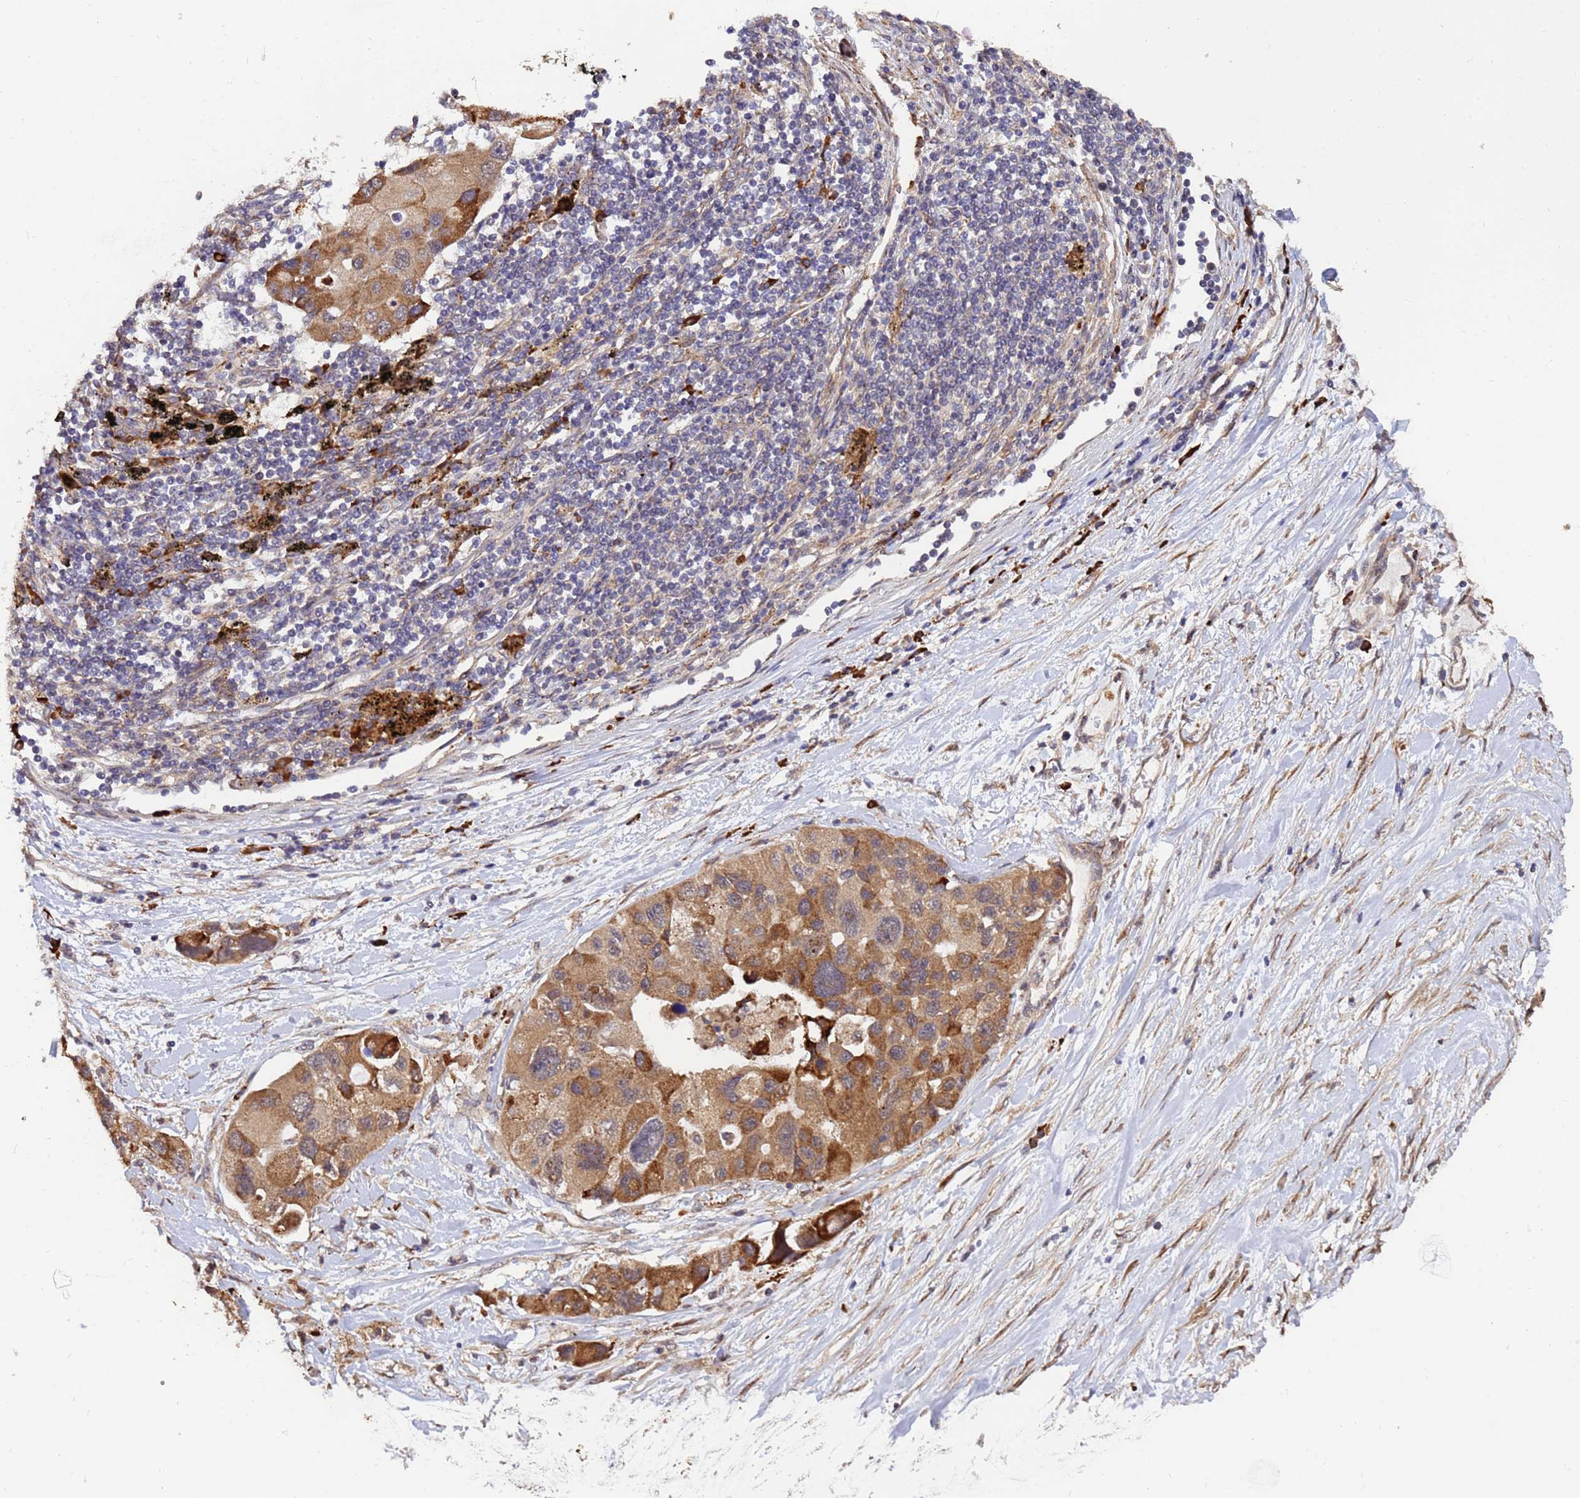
{"staining": {"intensity": "moderate", "quantity": ">75%", "location": "cytoplasmic/membranous"}, "tissue": "lung cancer", "cell_type": "Tumor cells", "image_type": "cancer", "snomed": [{"axis": "morphology", "description": "Adenocarcinoma, NOS"}, {"axis": "topography", "description": "Lung"}], "caption": "This is an image of immunohistochemistry (IHC) staining of adenocarcinoma (lung), which shows moderate expression in the cytoplasmic/membranous of tumor cells.", "gene": "ZNF619", "patient": {"sex": "female", "age": 54}}